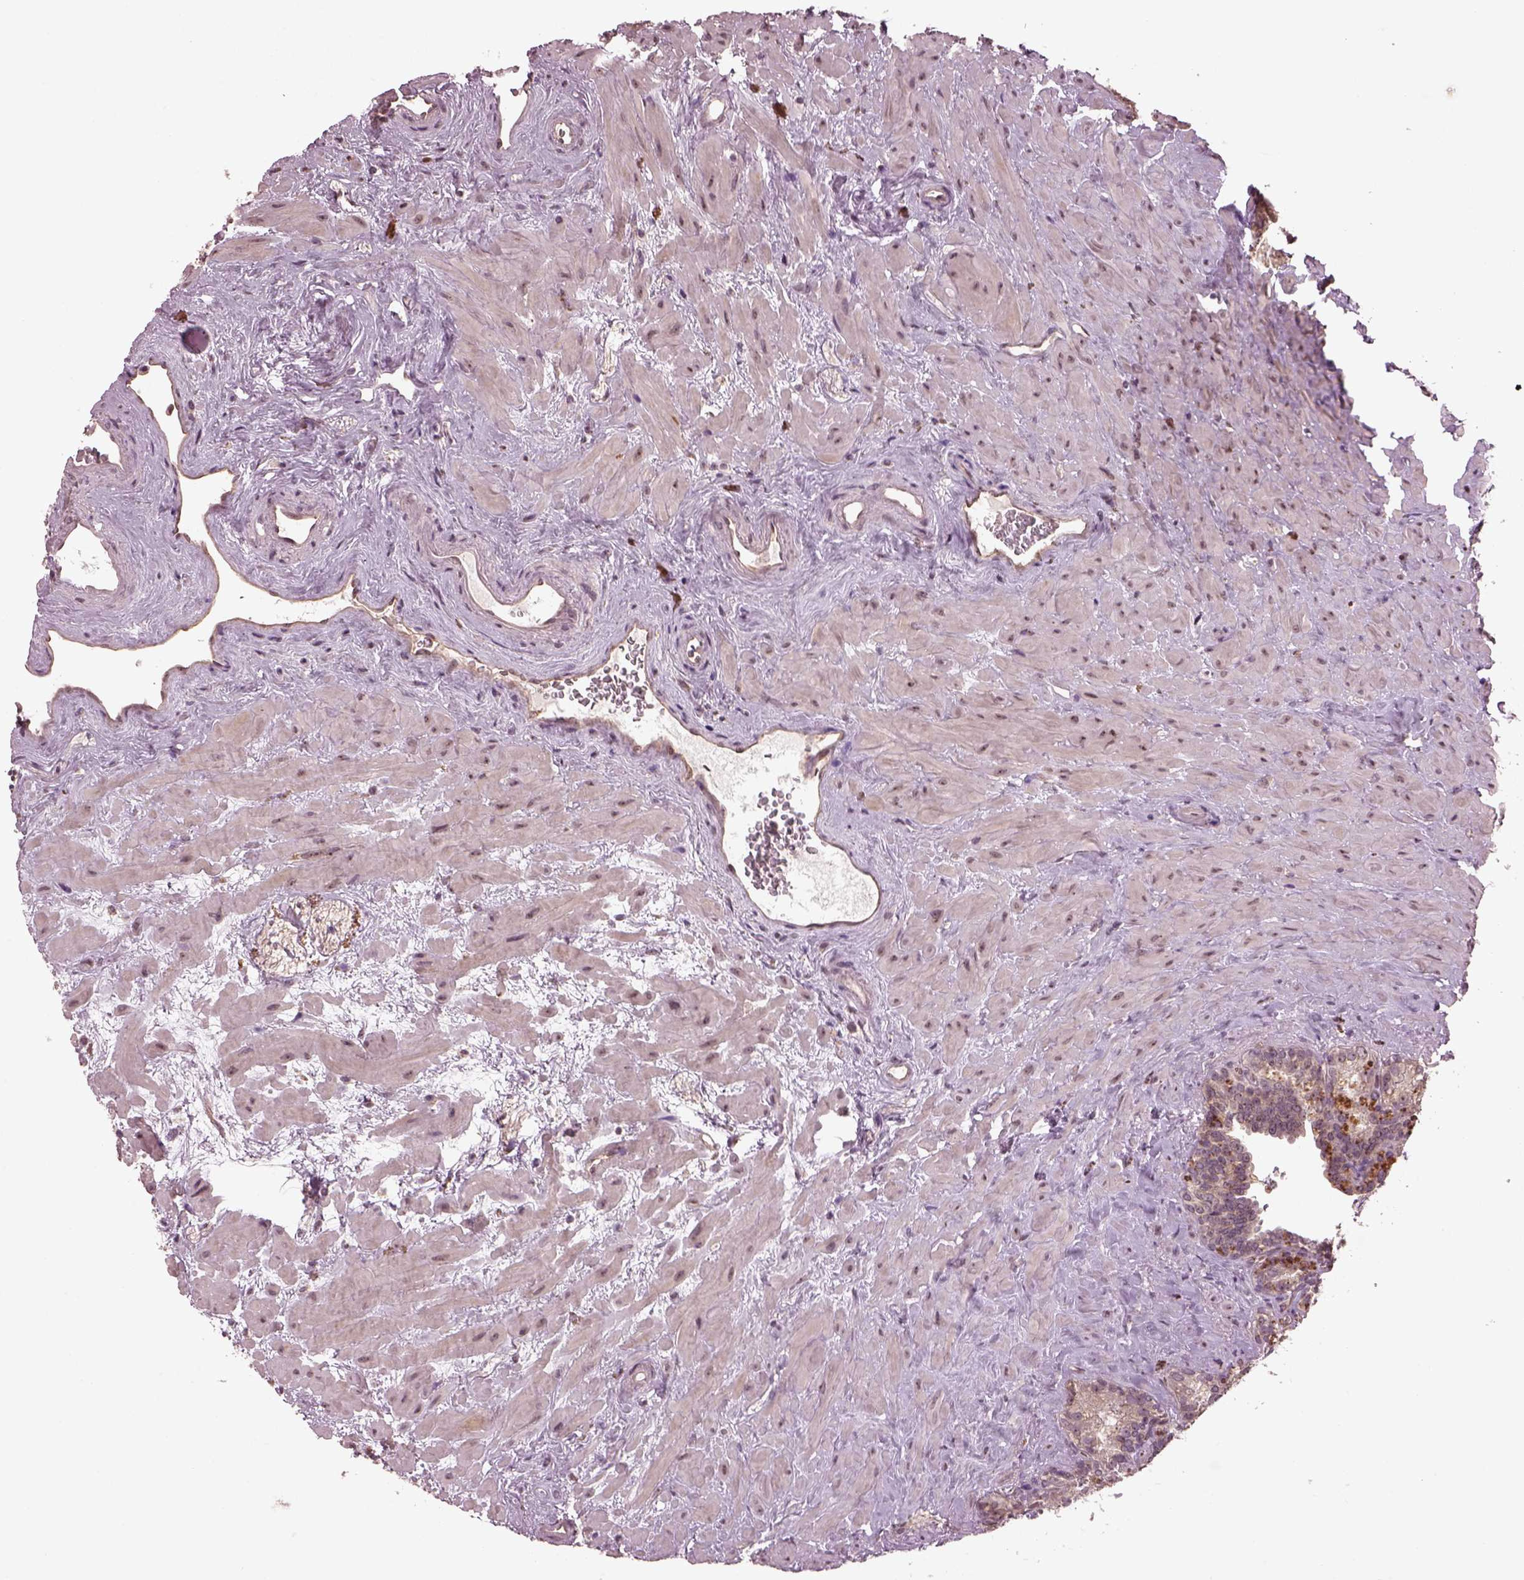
{"staining": {"intensity": "moderate", "quantity": "<25%", "location": "cytoplasmic/membranous,nuclear"}, "tissue": "seminal vesicle", "cell_type": "Glandular cells", "image_type": "normal", "snomed": [{"axis": "morphology", "description": "Normal tissue, NOS"}, {"axis": "topography", "description": "Seminal veicle"}], "caption": "The histopathology image shows staining of normal seminal vesicle, revealing moderate cytoplasmic/membranous,nuclear protein staining (brown color) within glandular cells.", "gene": "GNRH1", "patient": {"sex": "male", "age": 71}}